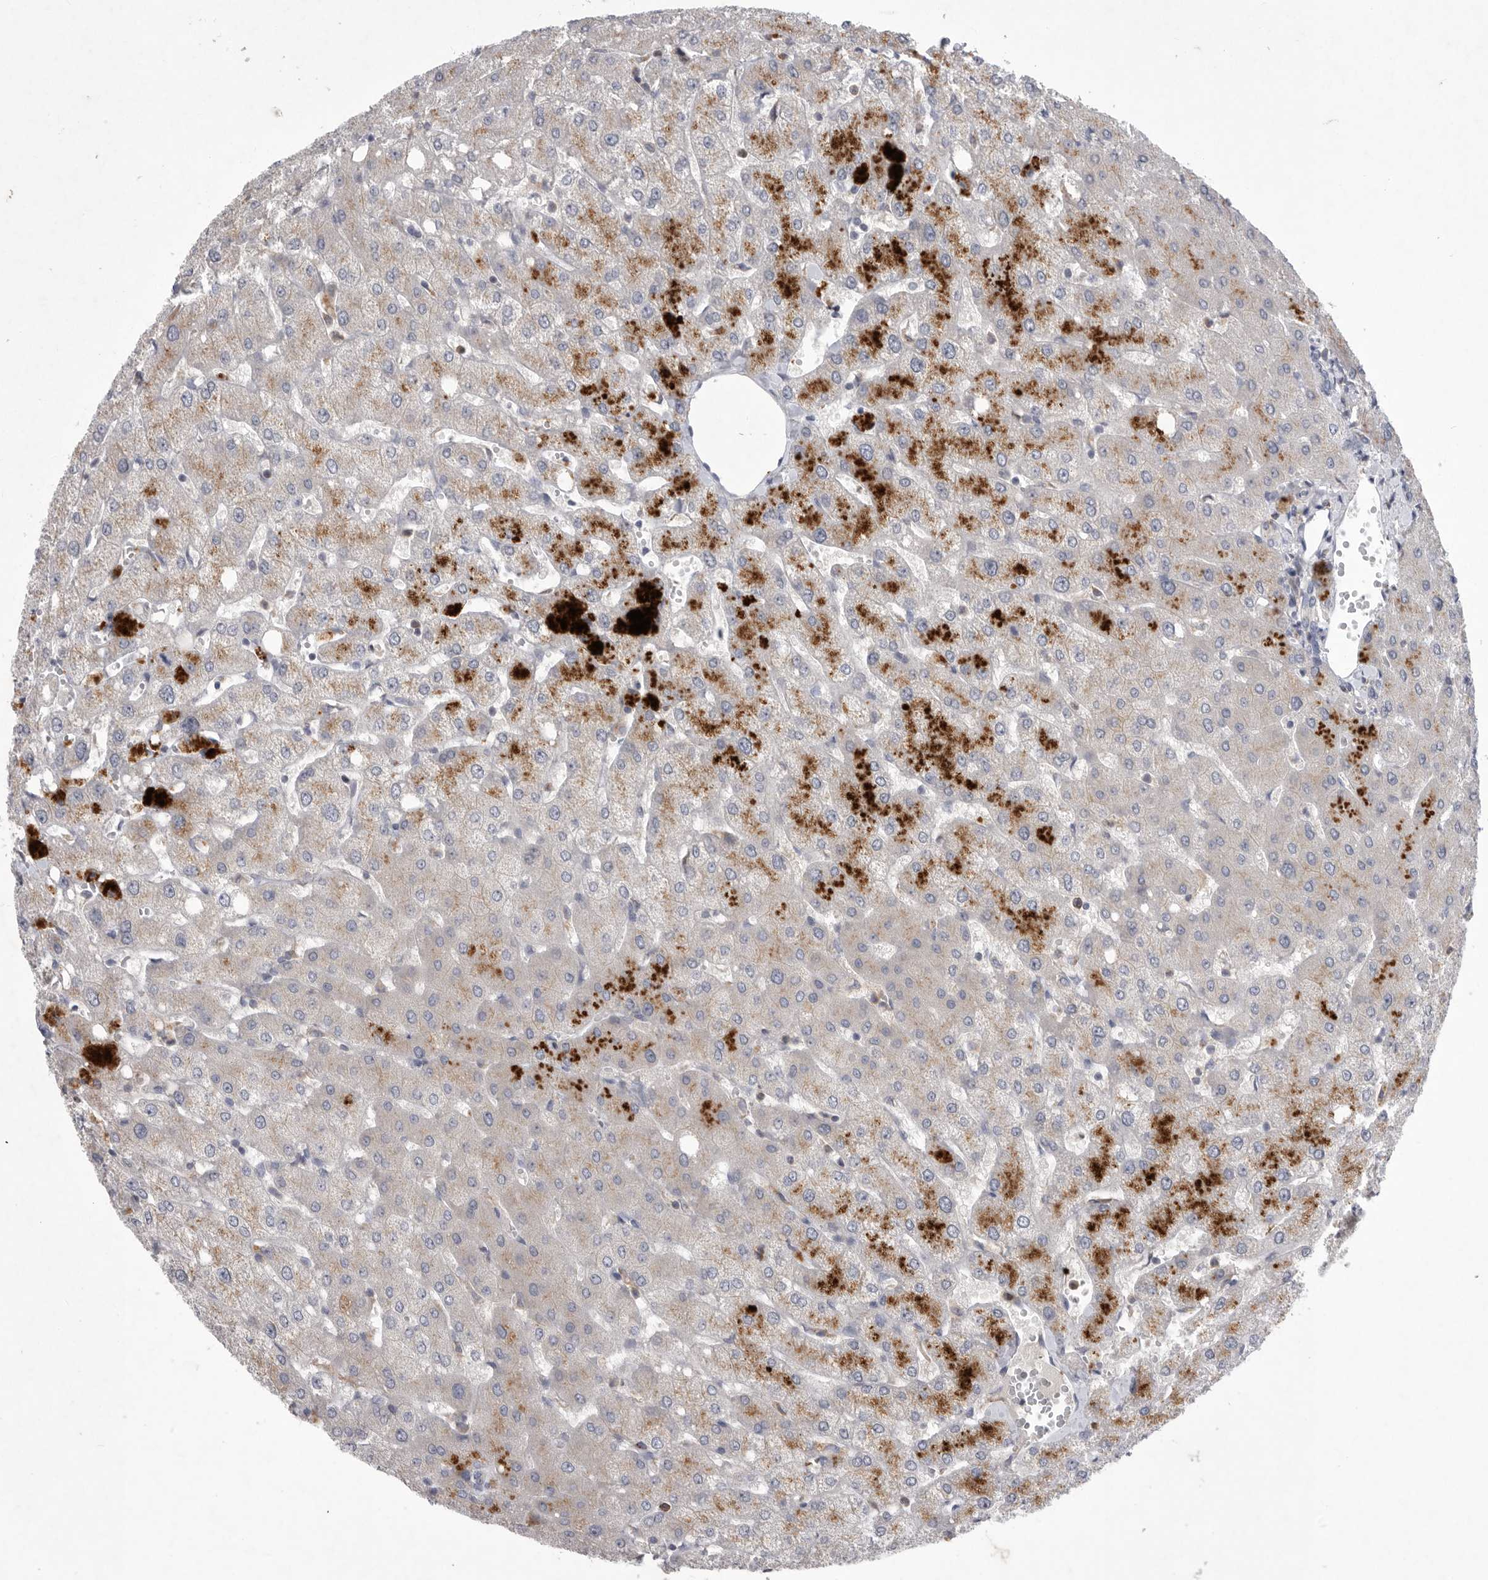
{"staining": {"intensity": "negative", "quantity": "none", "location": "none"}, "tissue": "liver", "cell_type": "Cholangiocytes", "image_type": "normal", "snomed": [{"axis": "morphology", "description": "Normal tissue, NOS"}, {"axis": "topography", "description": "Liver"}], "caption": "This is an immunohistochemistry histopathology image of normal human liver. There is no staining in cholangiocytes.", "gene": "SIGLEC10", "patient": {"sex": "female", "age": 54}}